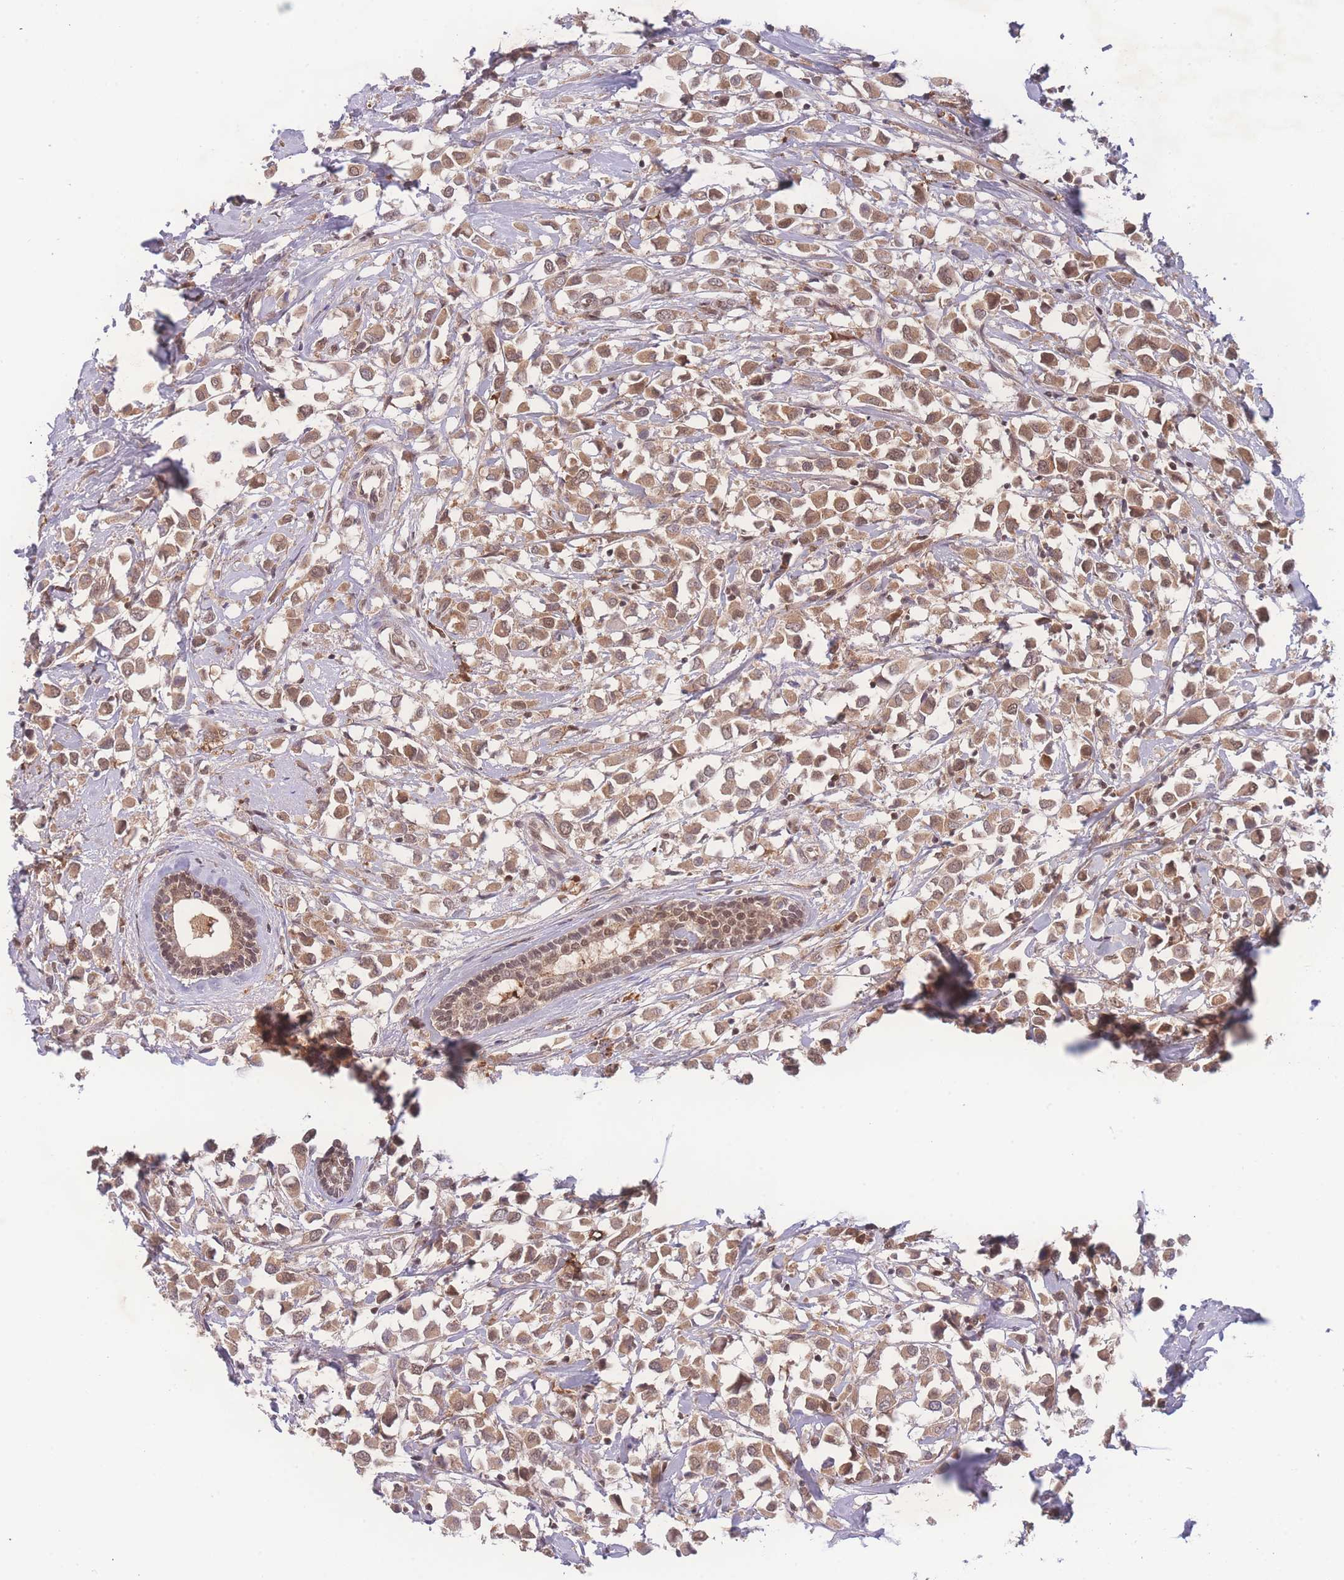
{"staining": {"intensity": "moderate", "quantity": ">75%", "location": "cytoplasmic/membranous,nuclear"}, "tissue": "breast cancer", "cell_type": "Tumor cells", "image_type": "cancer", "snomed": [{"axis": "morphology", "description": "Duct carcinoma"}, {"axis": "topography", "description": "Breast"}], "caption": "The image demonstrates staining of breast cancer, revealing moderate cytoplasmic/membranous and nuclear protein staining (brown color) within tumor cells.", "gene": "RAVER1", "patient": {"sex": "female", "age": 61}}